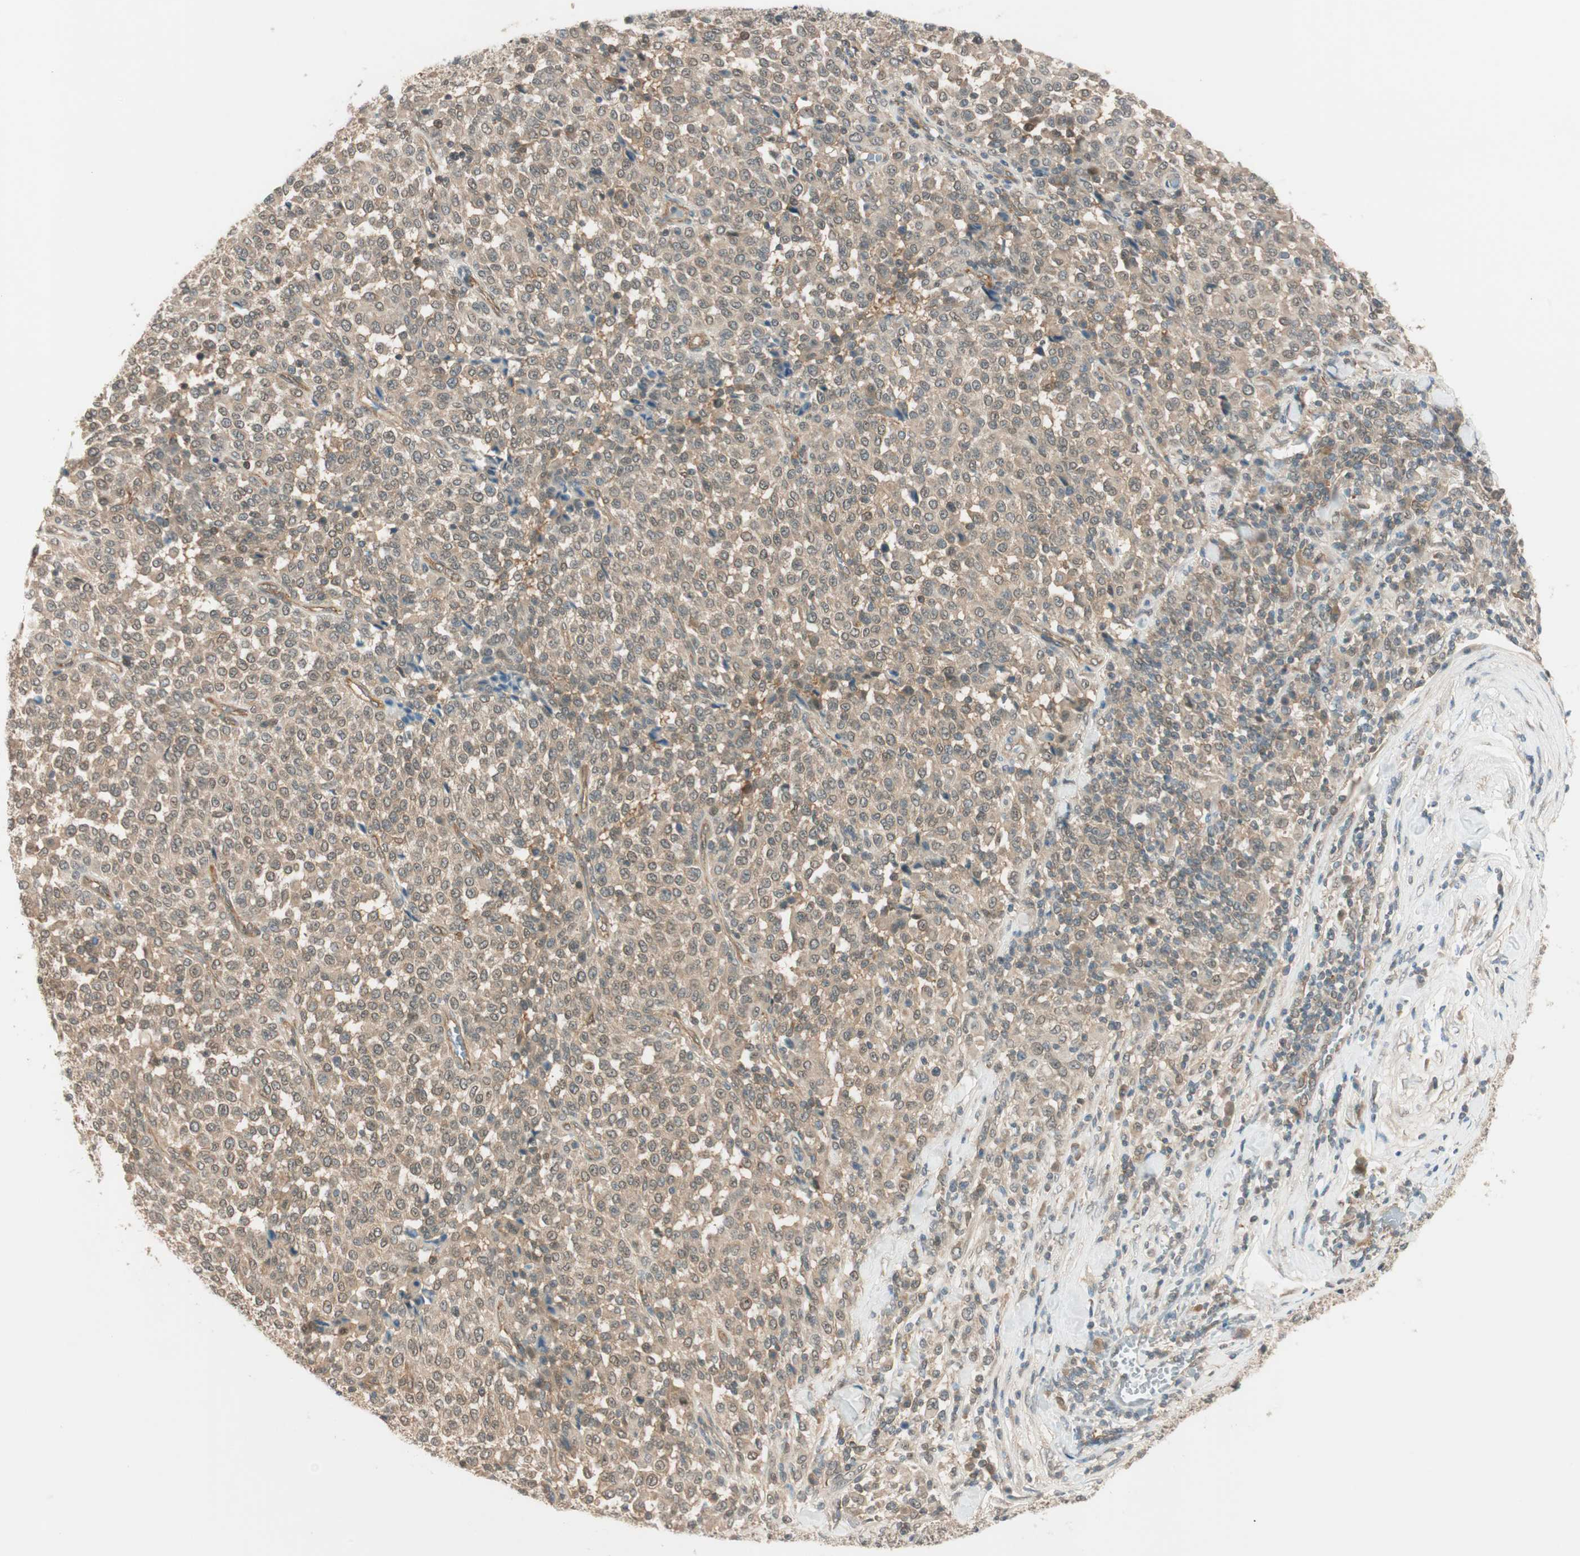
{"staining": {"intensity": "weak", "quantity": ">75%", "location": "cytoplasmic/membranous,nuclear"}, "tissue": "melanoma", "cell_type": "Tumor cells", "image_type": "cancer", "snomed": [{"axis": "morphology", "description": "Malignant melanoma, Metastatic site"}, {"axis": "topography", "description": "Pancreas"}], "caption": "There is low levels of weak cytoplasmic/membranous and nuclear staining in tumor cells of melanoma, as demonstrated by immunohistochemical staining (brown color).", "gene": "PSMD8", "patient": {"sex": "female", "age": 30}}